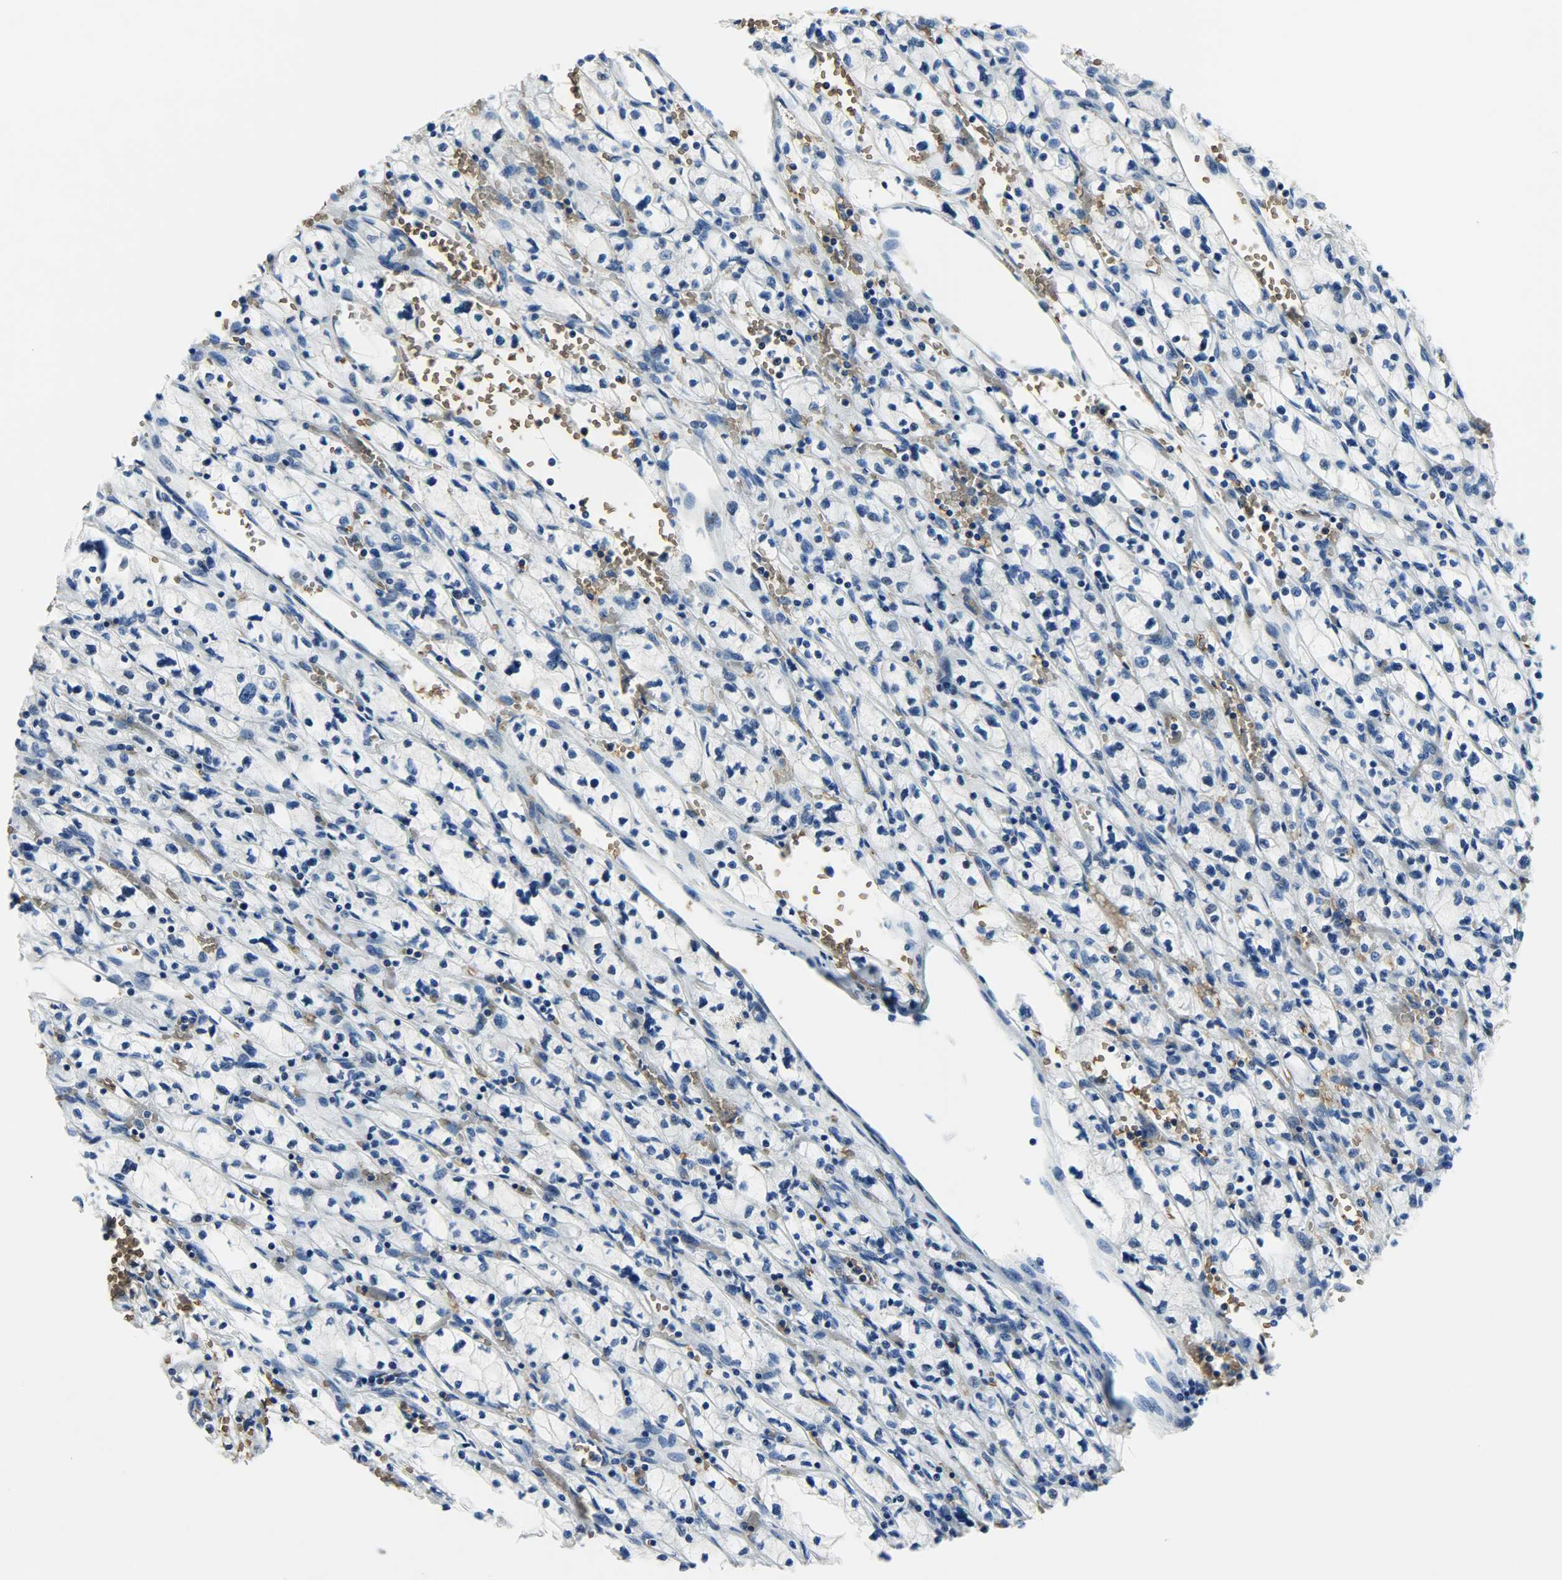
{"staining": {"intensity": "negative", "quantity": "none", "location": "none"}, "tissue": "renal cancer", "cell_type": "Tumor cells", "image_type": "cancer", "snomed": [{"axis": "morphology", "description": "Adenocarcinoma, NOS"}, {"axis": "topography", "description": "Kidney"}], "caption": "Immunohistochemical staining of human renal cancer (adenocarcinoma) reveals no significant expression in tumor cells. (Brightfield microscopy of DAB immunohistochemistry at high magnification).", "gene": "SNAI1", "patient": {"sex": "female", "age": 83}}